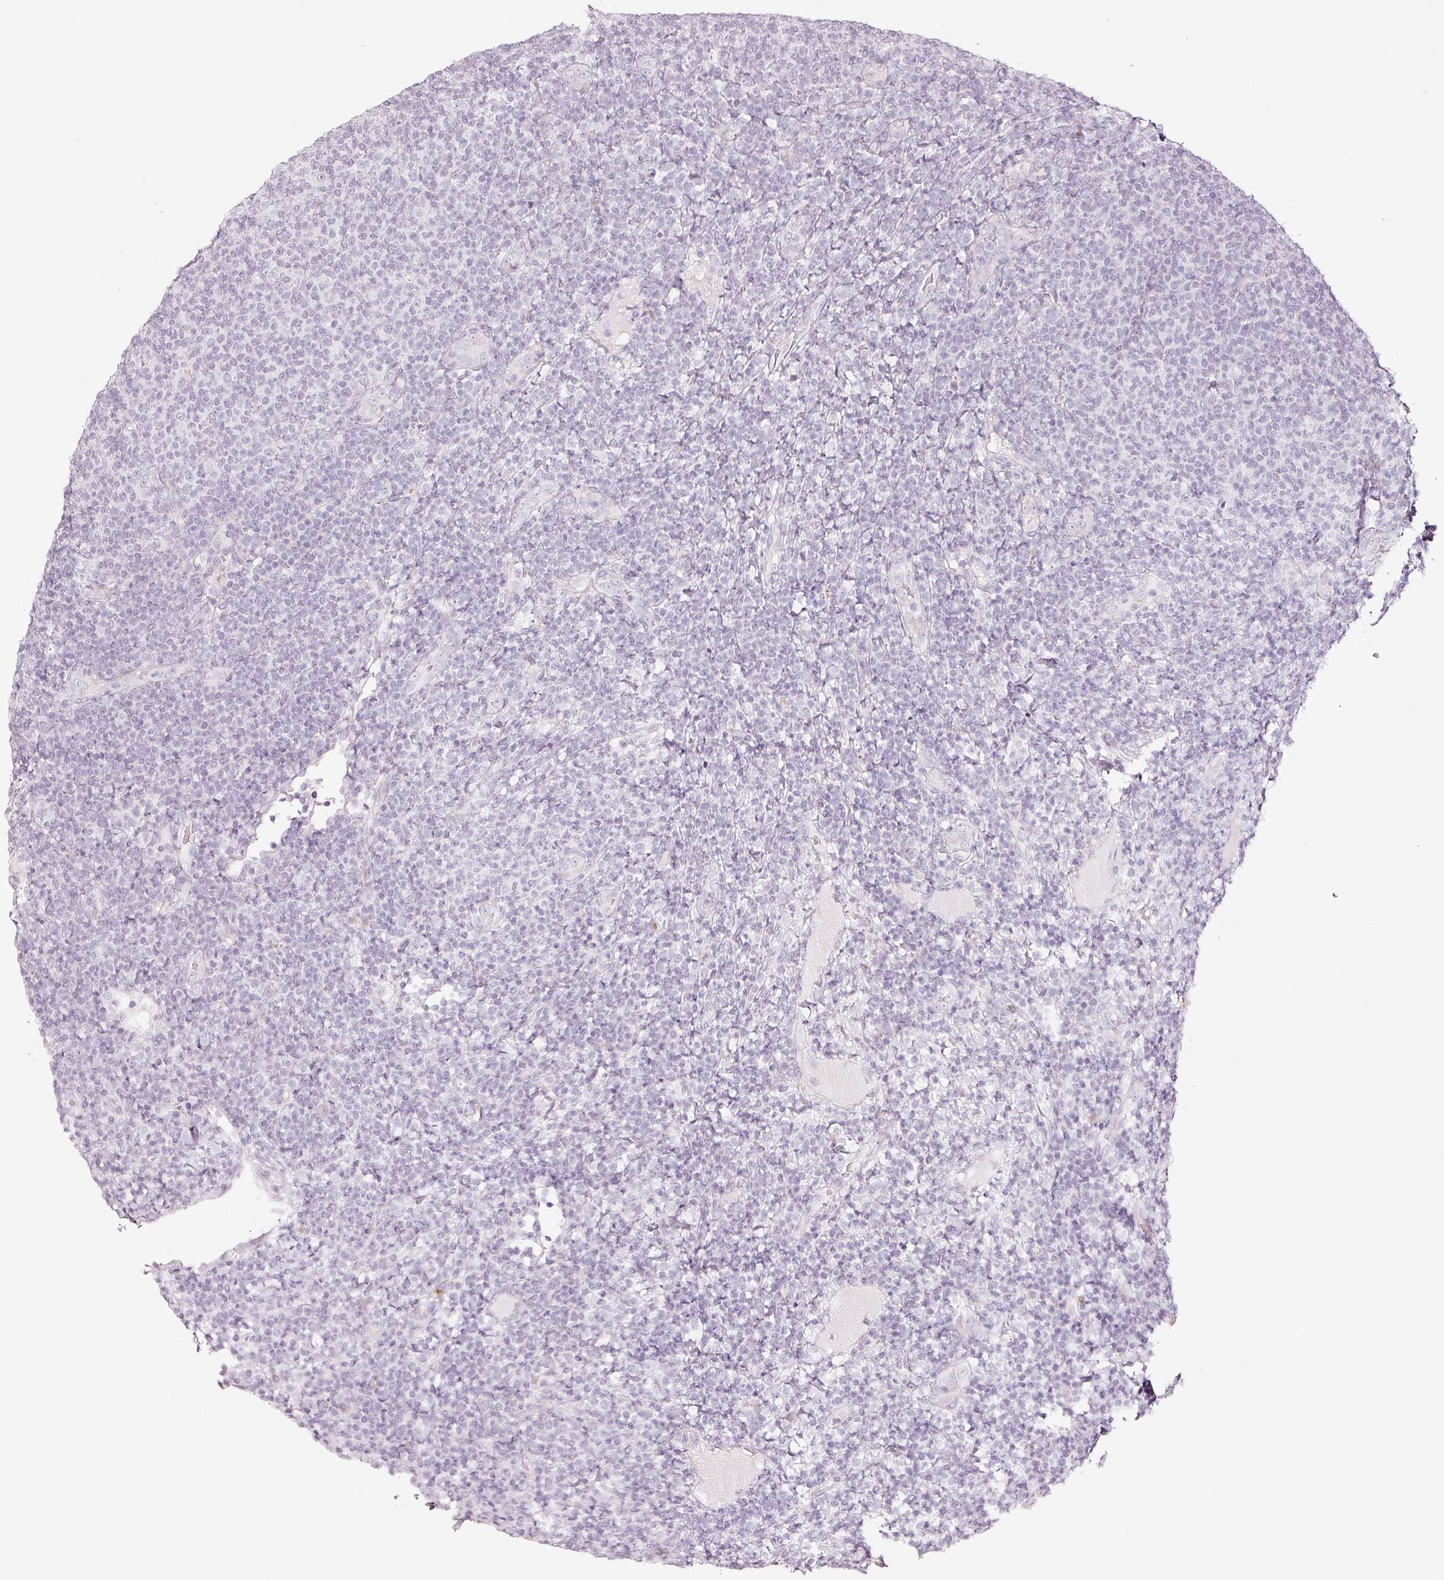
{"staining": {"intensity": "negative", "quantity": "none", "location": "none"}, "tissue": "lymphoma", "cell_type": "Tumor cells", "image_type": "cancer", "snomed": [{"axis": "morphology", "description": "Malignant lymphoma, non-Hodgkin's type, Low grade"}, {"axis": "topography", "description": "Lymph node"}], "caption": "An immunohistochemistry (IHC) photomicrograph of malignant lymphoma, non-Hodgkin's type (low-grade) is shown. There is no staining in tumor cells of malignant lymphoma, non-Hodgkin's type (low-grade).", "gene": "SDF4", "patient": {"sex": "male", "age": 66}}